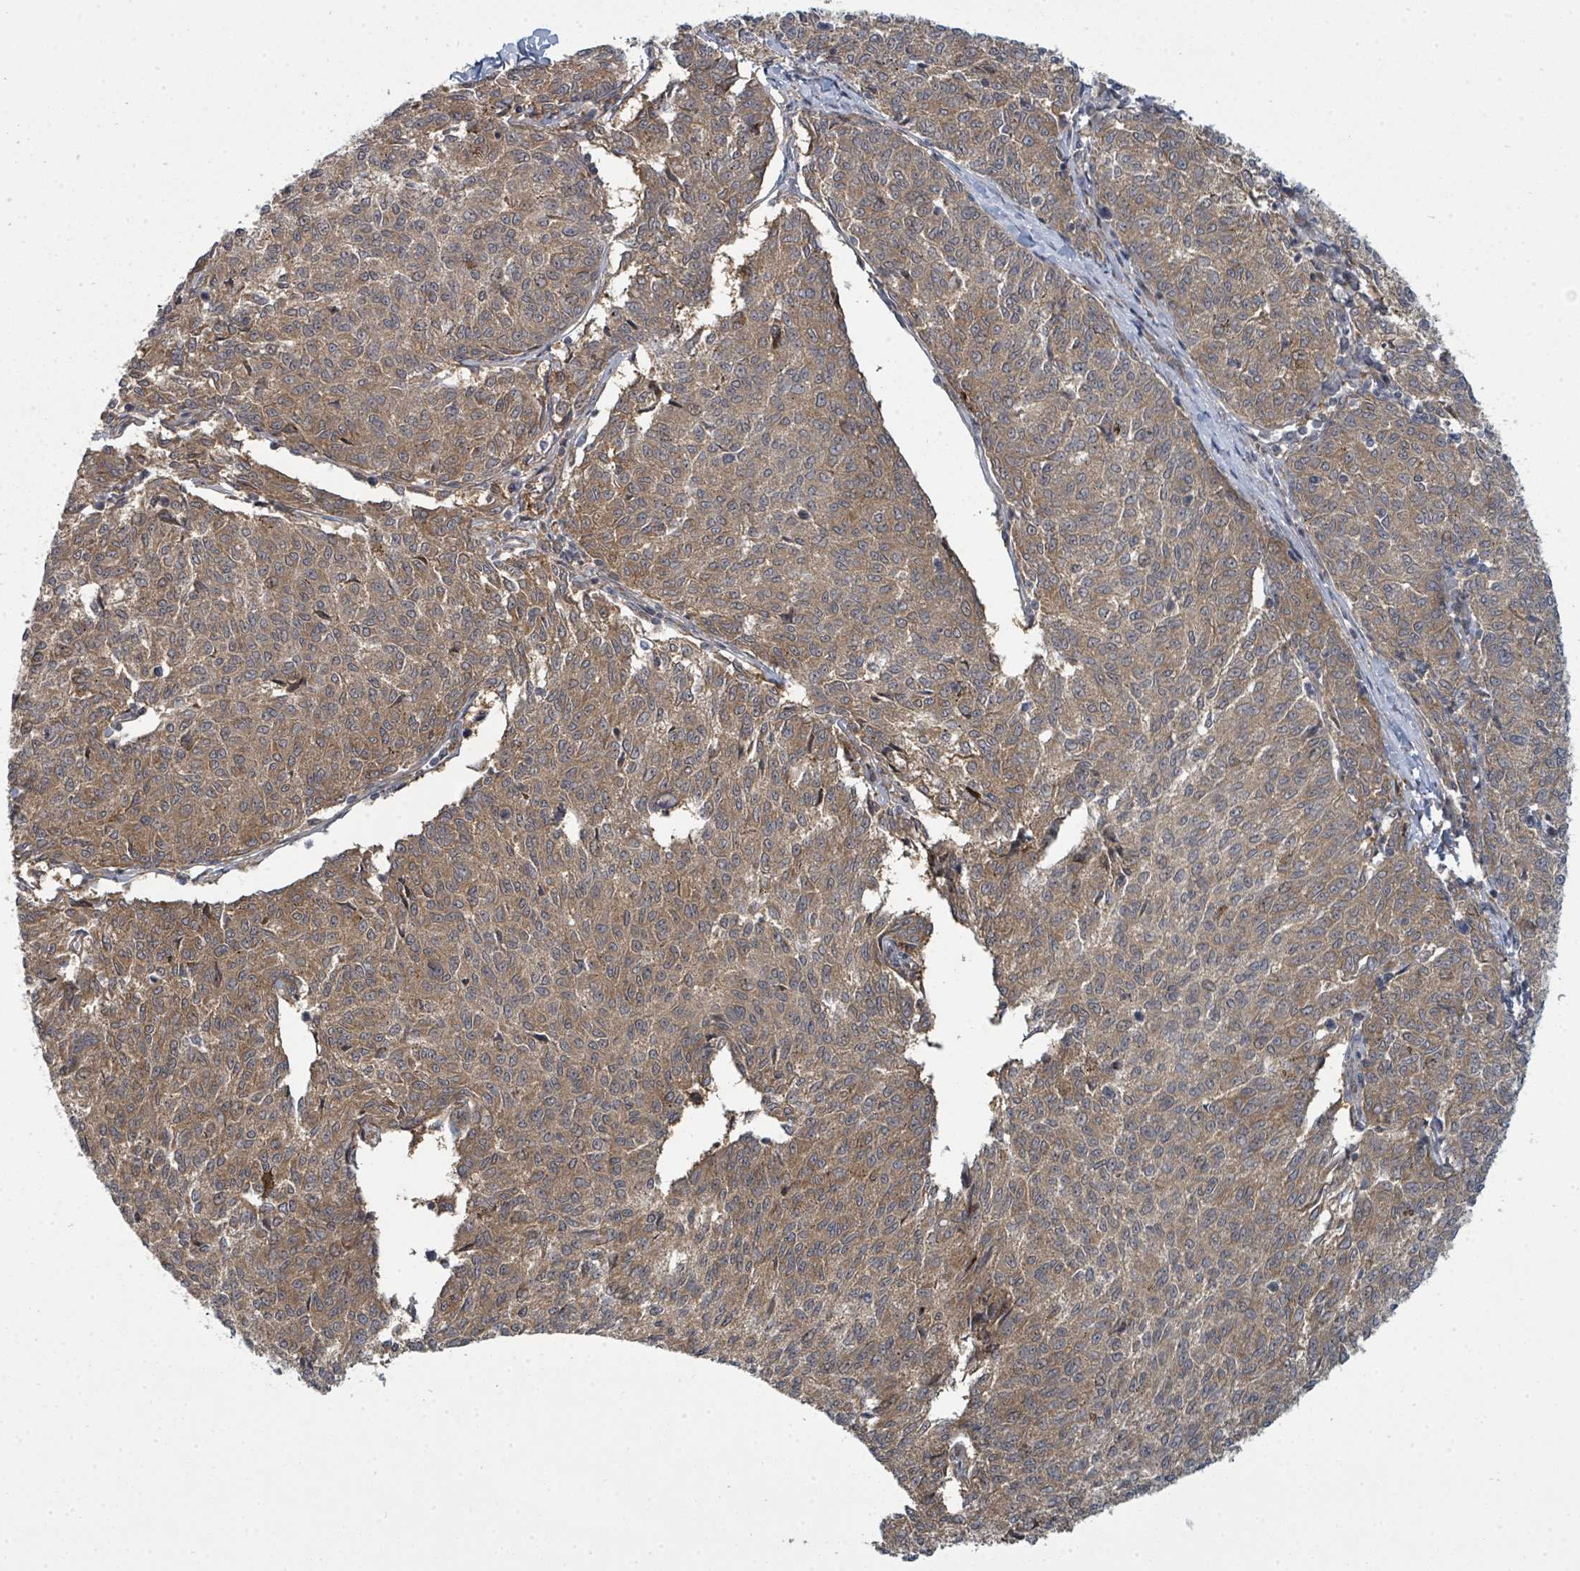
{"staining": {"intensity": "moderate", "quantity": ">75%", "location": "cytoplasmic/membranous"}, "tissue": "melanoma", "cell_type": "Tumor cells", "image_type": "cancer", "snomed": [{"axis": "morphology", "description": "Malignant melanoma, NOS"}, {"axis": "topography", "description": "Skin"}], "caption": "About >75% of tumor cells in human melanoma show moderate cytoplasmic/membranous protein expression as visualized by brown immunohistochemical staining.", "gene": "PSMG2", "patient": {"sex": "female", "age": 72}}